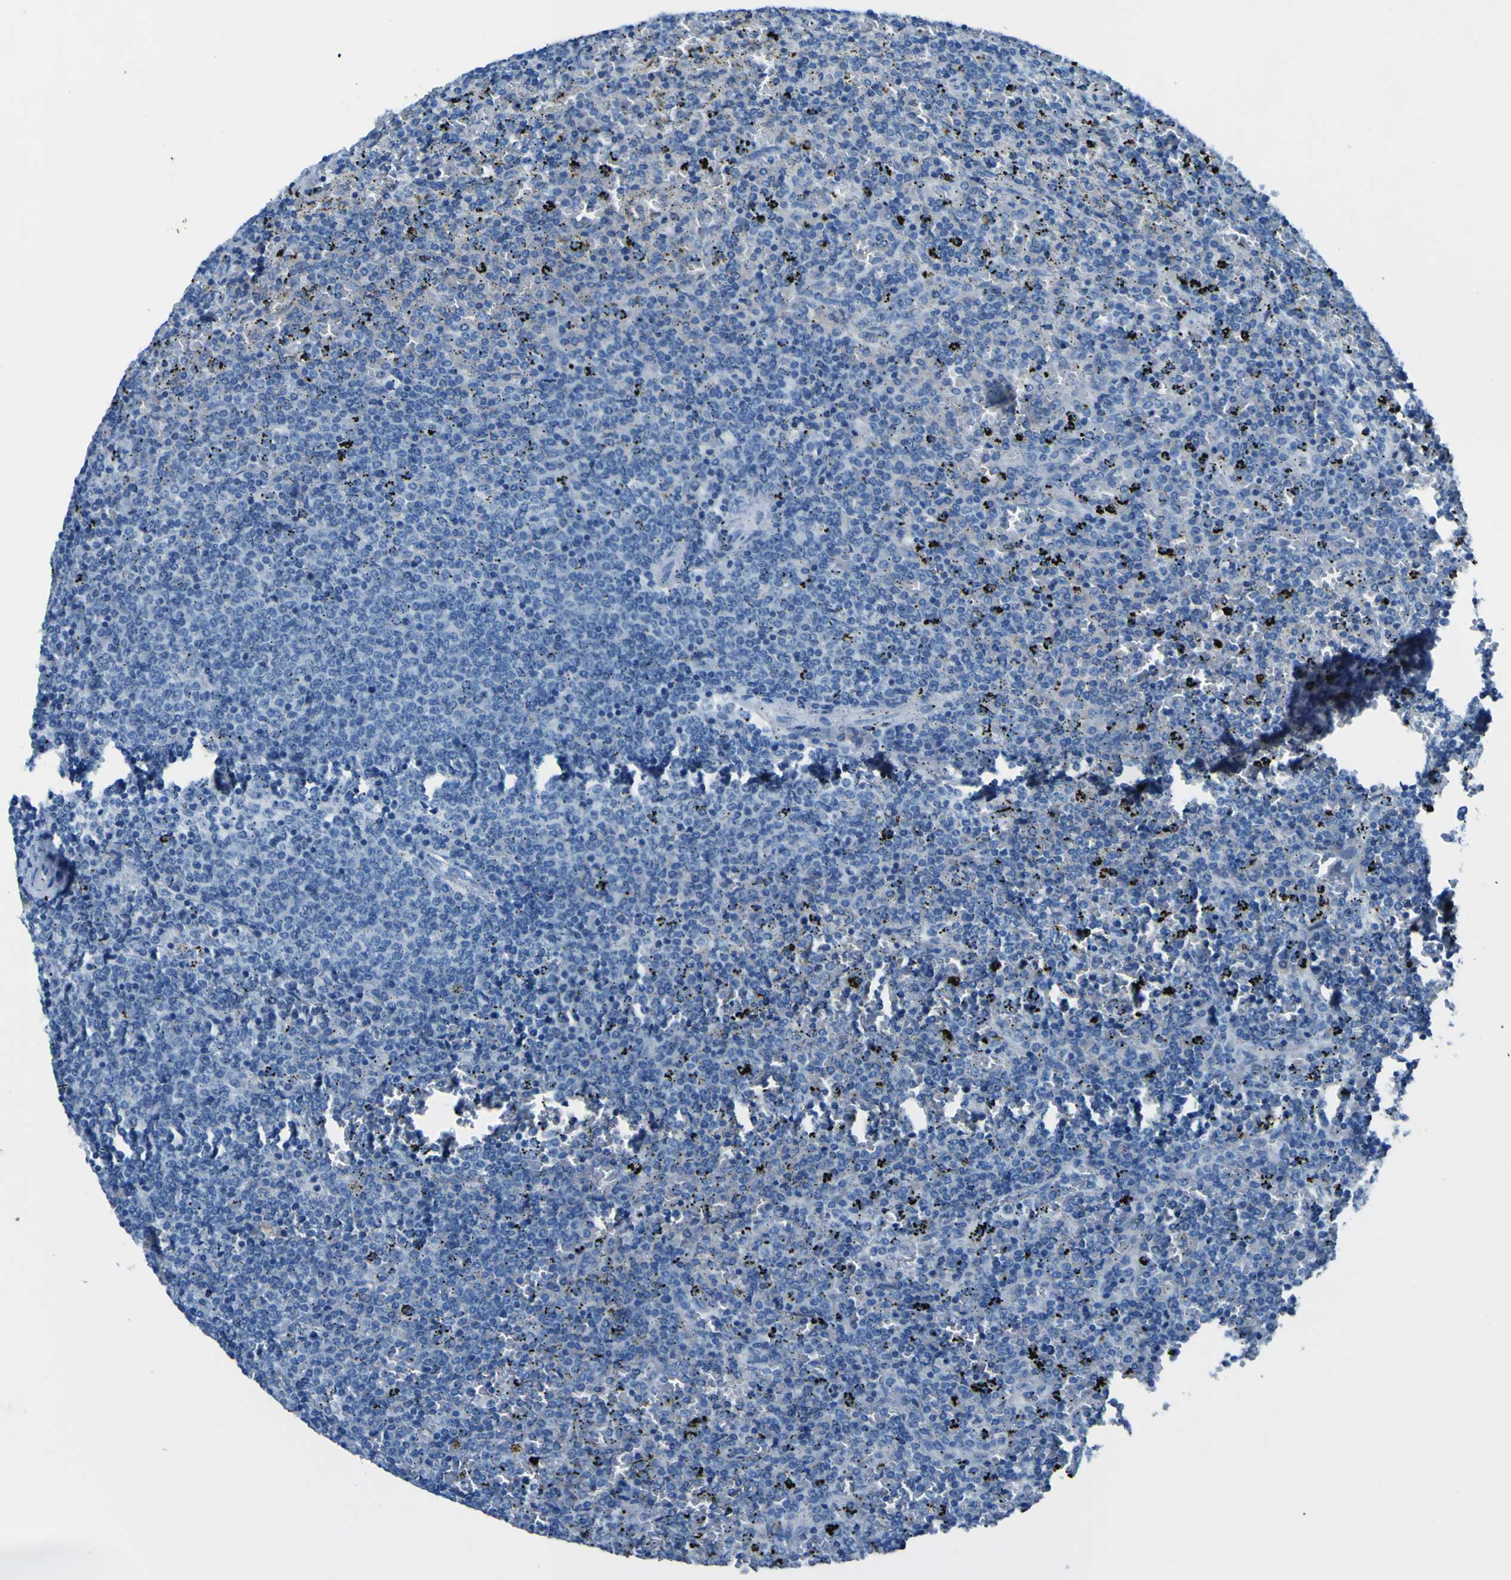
{"staining": {"intensity": "negative", "quantity": "none", "location": "none"}, "tissue": "lymphoma", "cell_type": "Tumor cells", "image_type": "cancer", "snomed": [{"axis": "morphology", "description": "Malignant lymphoma, non-Hodgkin's type, Low grade"}, {"axis": "topography", "description": "Spleen"}], "caption": "Tumor cells show no significant protein expression in lymphoma.", "gene": "PHKG1", "patient": {"sex": "female", "age": 77}}